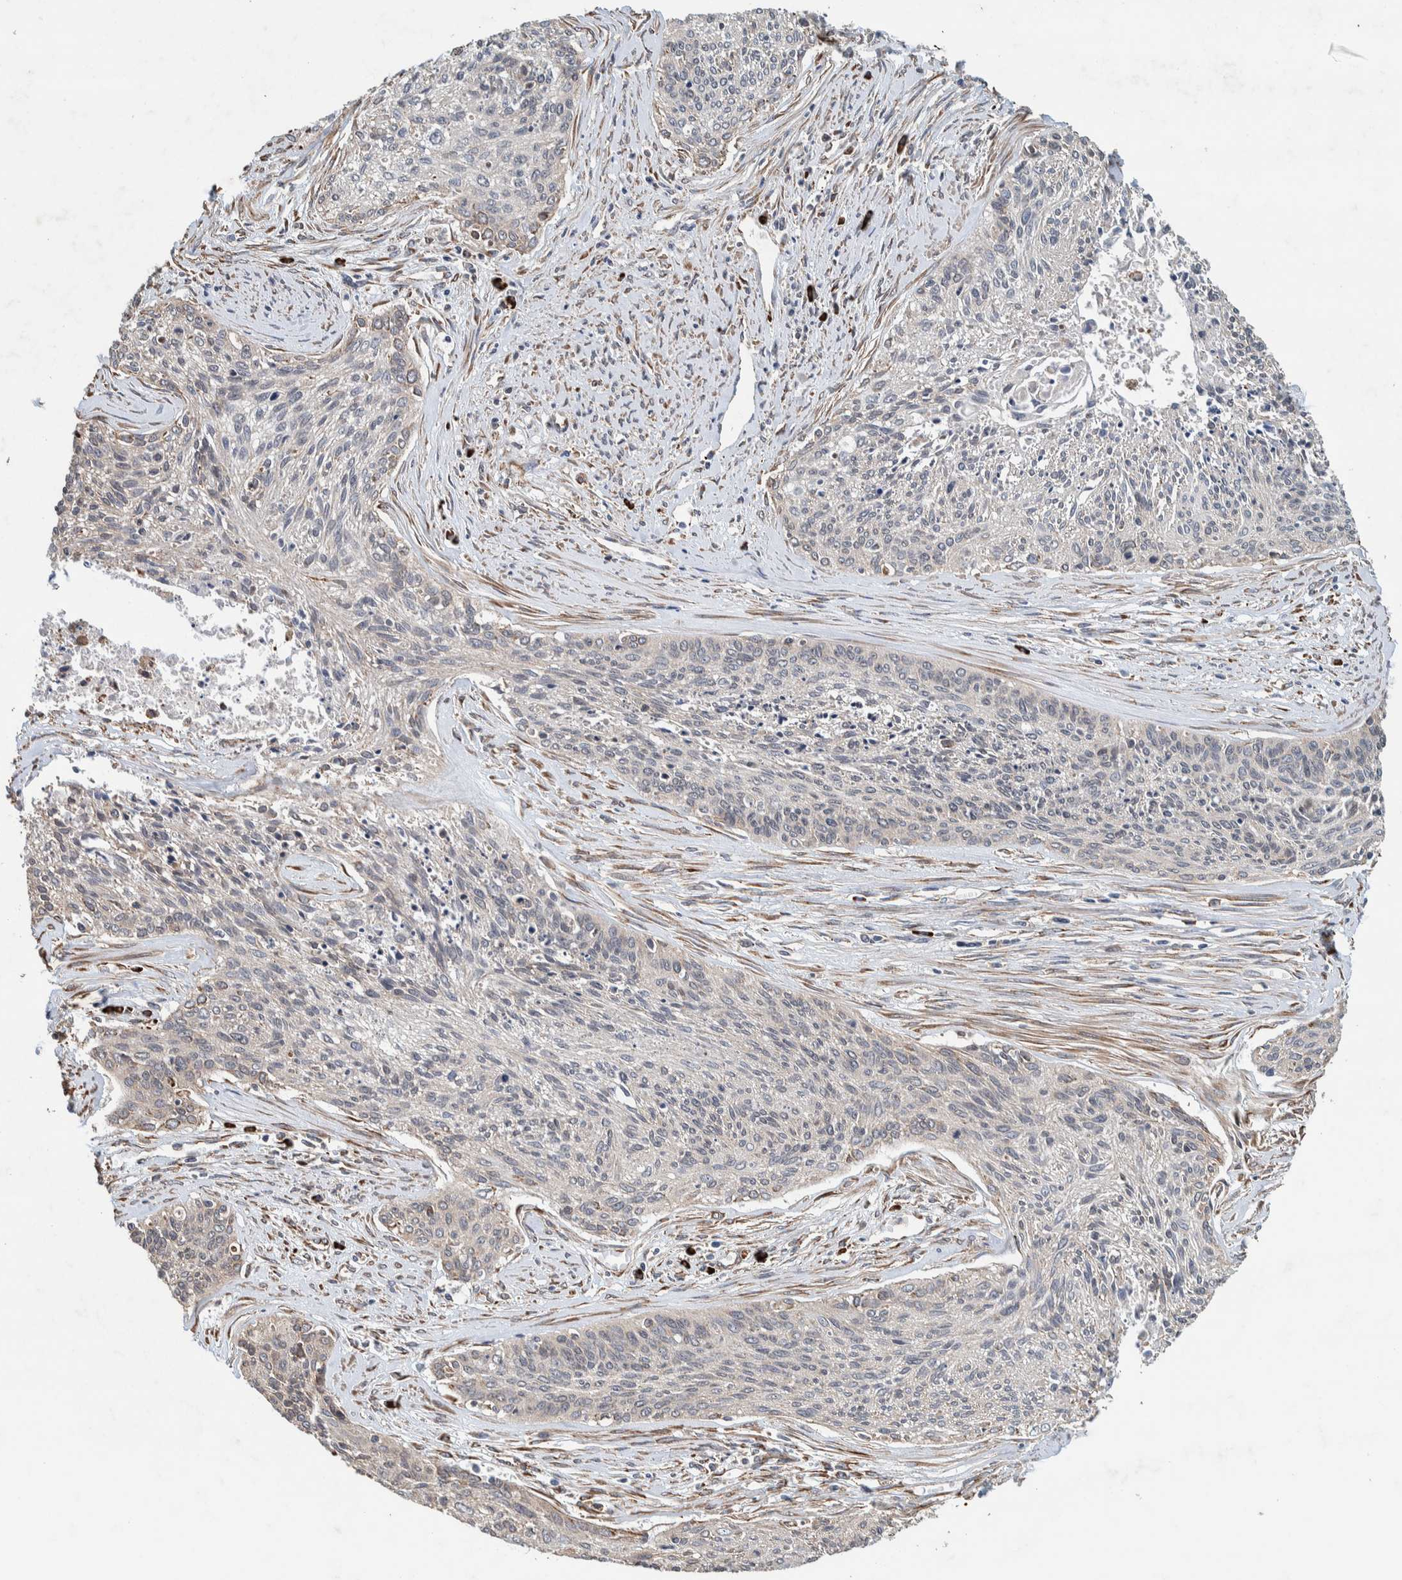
{"staining": {"intensity": "weak", "quantity": "<25%", "location": "cytoplasmic/membranous"}, "tissue": "cervical cancer", "cell_type": "Tumor cells", "image_type": "cancer", "snomed": [{"axis": "morphology", "description": "Squamous cell carcinoma, NOS"}, {"axis": "topography", "description": "Cervix"}], "caption": "Photomicrograph shows no protein positivity in tumor cells of cervical cancer (squamous cell carcinoma) tissue.", "gene": "PLA2G3", "patient": {"sex": "female", "age": 55}}